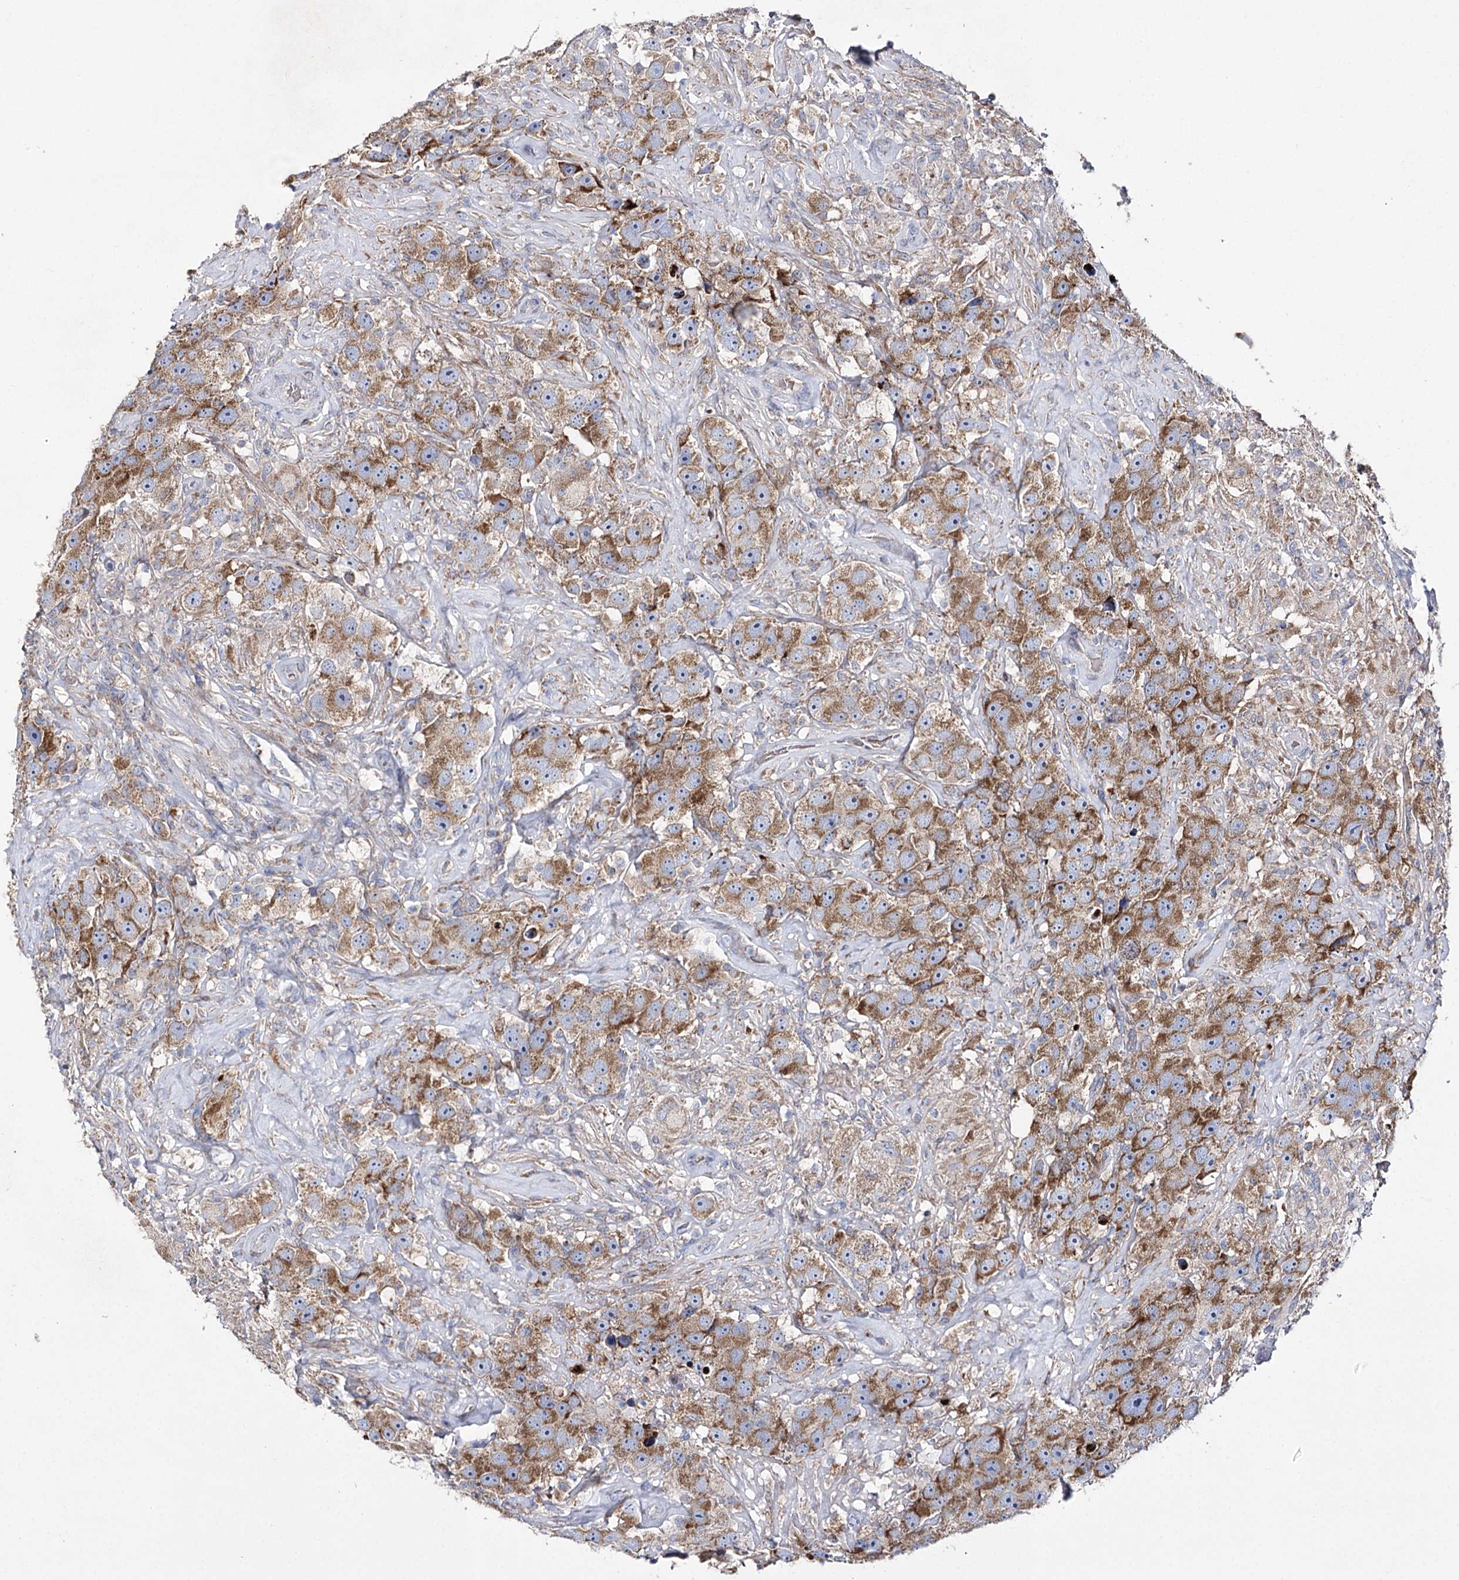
{"staining": {"intensity": "moderate", "quantity": ">75%", "location": "cytoplasmic/membranous"}, "tissue": "testis cancer", "cell_type": "Tumor cells", "image_type": "cancer", "snomed": [{"axis": "morphology", "description": "Seminoma, NOS"}, {"axis": "topography", "description": "Testis"}], "caption": "A histopathology image of human seminoma (testis) stained for a protein reveals moderate cytoplasmic/membranous brown staining in tumor cells.", "gene": "COX15", "patient": {"sex": "male", "age": 49}}